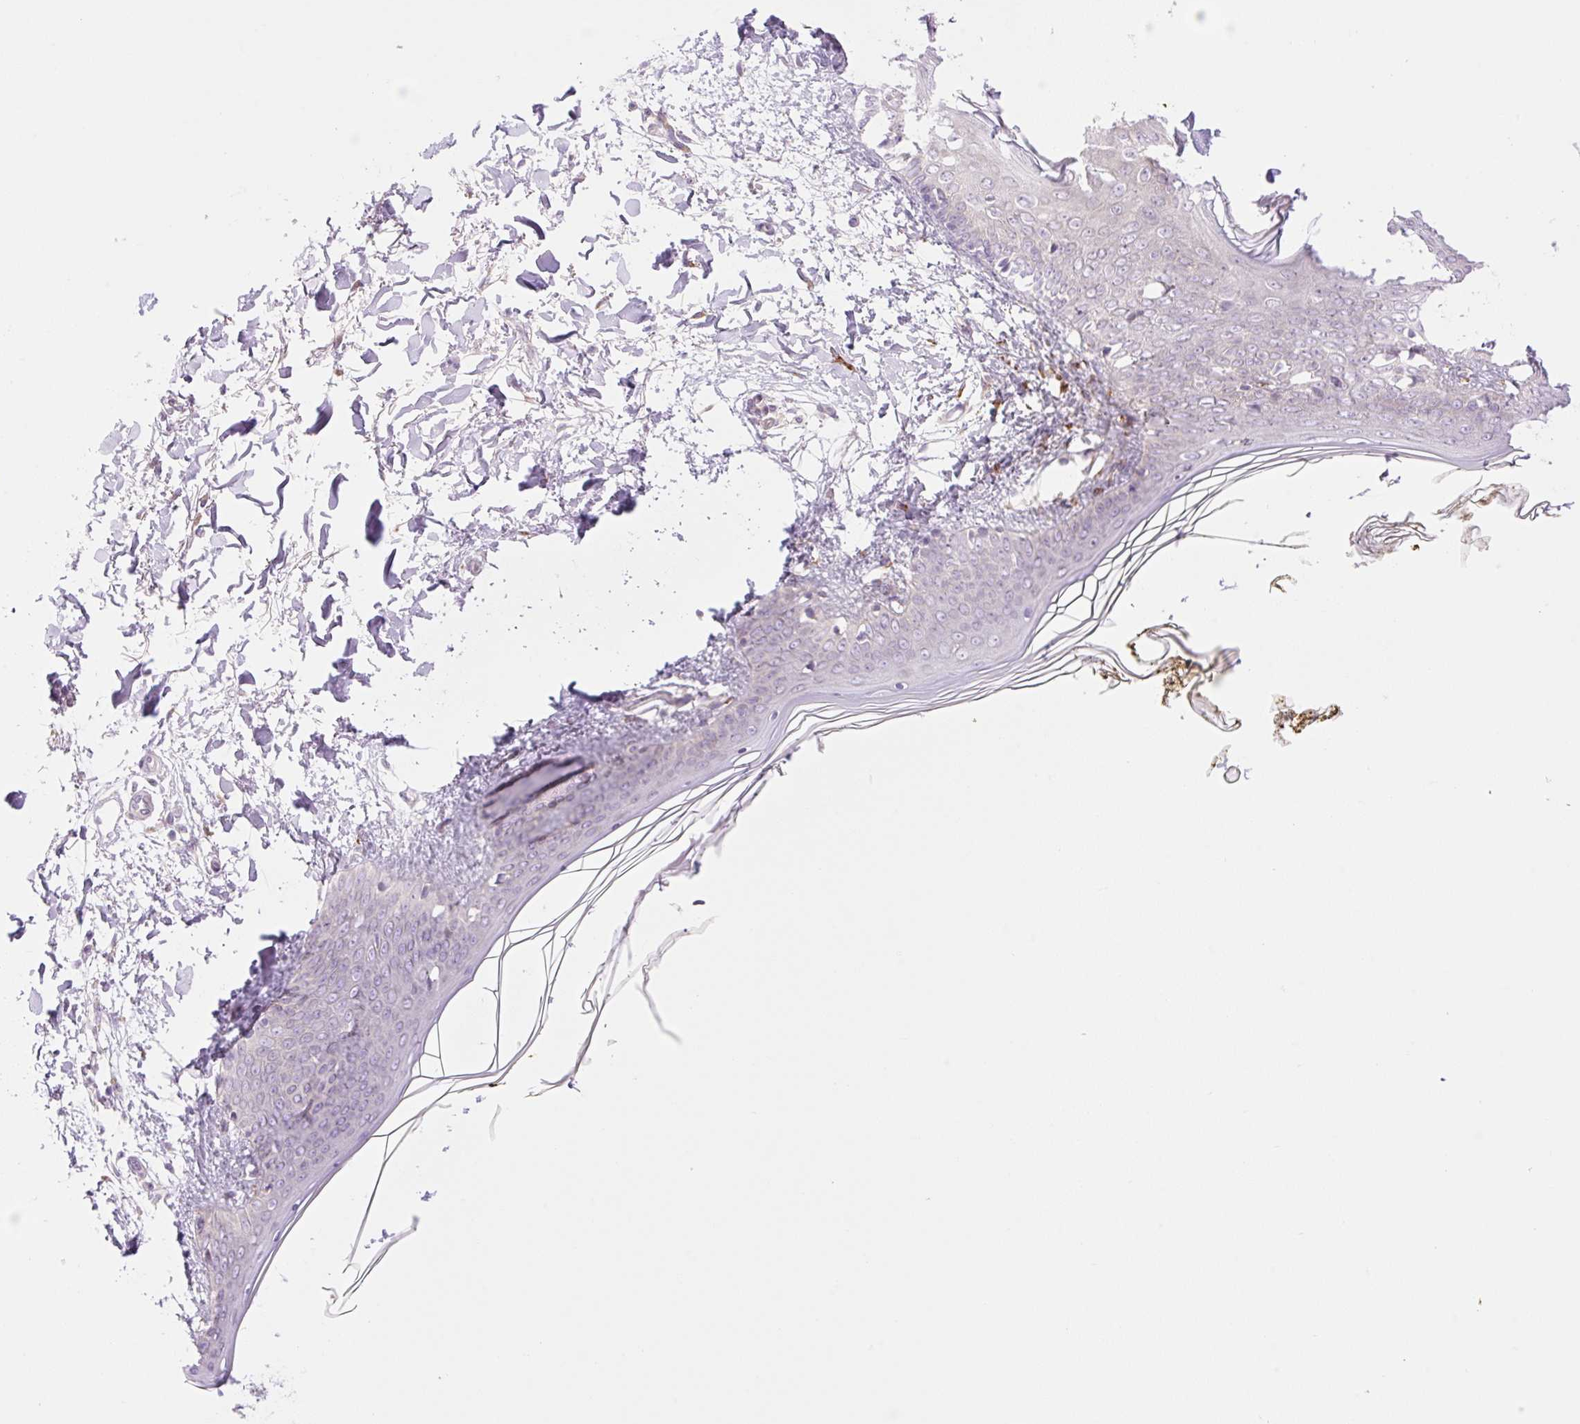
{"staining": {"intensity": "moderate", "quantity": "25%-75%", "location": "cytoplasmic/membranous"}, "tissue": "skin", "cell_type": "Fibroblasts", "image_type": "normal", "snomed": [{"axis": "morphology", "description": "Normal tissue, NOS"}, {"axis": "topography", "description": "Skin"}], "caption": "Skin stained for a protein displays moderate cytoplasmic/membranous positivity in fibroblasts. (DAB (3,3'-diaminobenzidine) = brown stain, brightfield microscopy at high magnification).", "gene": "COL5A1", "patient": {"sex": "female", "age": 34}}